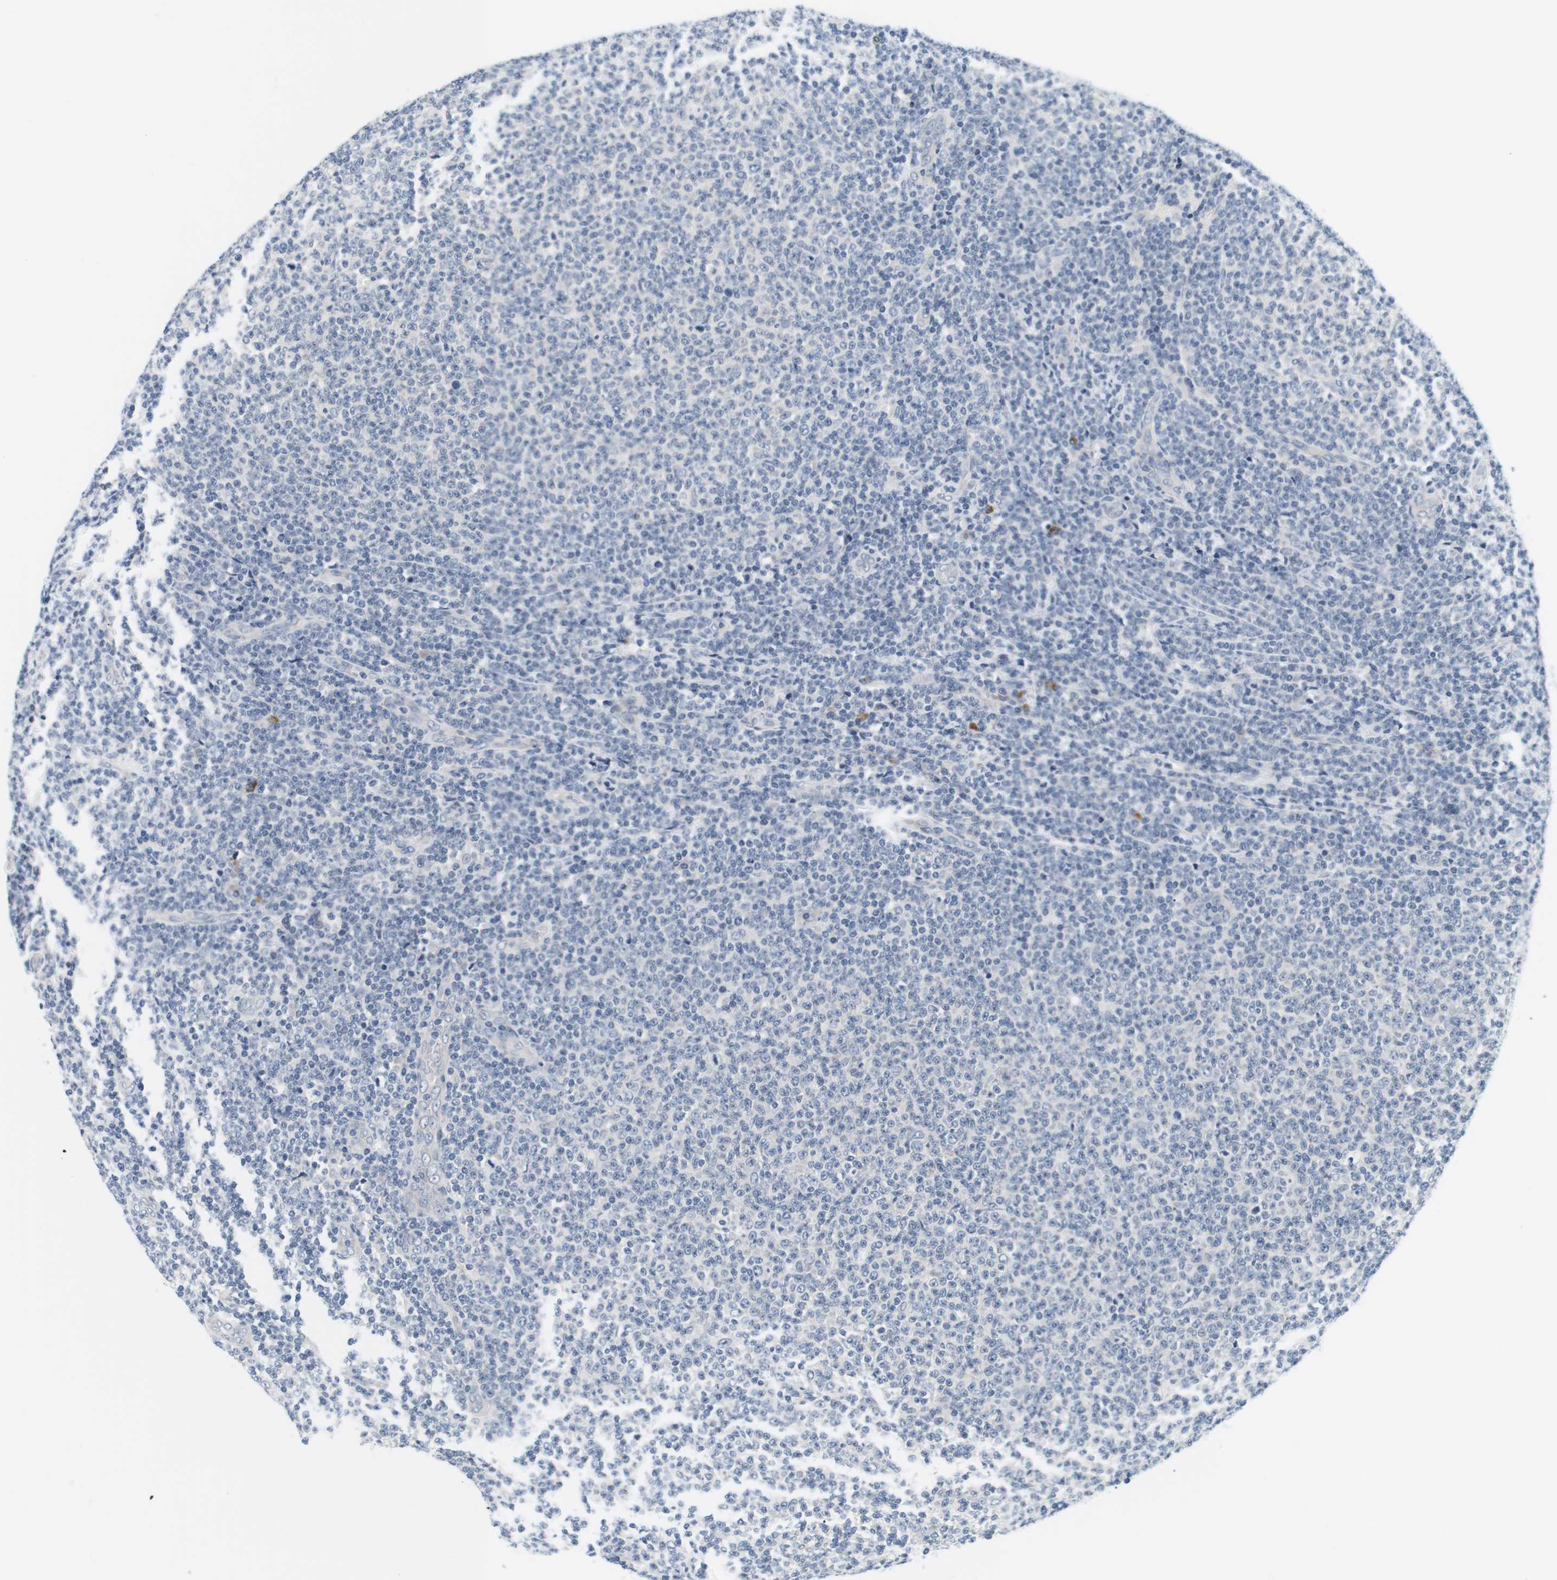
{"staining": {"intensity": "negative", "quantity": "none", "location": "none"}, "tissue": "lymphoma", "cell_type": "Tumor cells", "image_type": "cancer", "snomed": [{"axis": "morphology", "description": "Malignant lymphoma, non-Hodgkin's type, Low grade"}, {"axis": "topography", "description": "Lymph node"}], "caption": "This is an immunohistochemistry (IHC) micrograph of malignant lymphoma, non-Hodgkin's type (low-grade). There is no expression in tumor cells.", "gene": "EVA1C", "patient": {"sex": "male", "age": 66}}